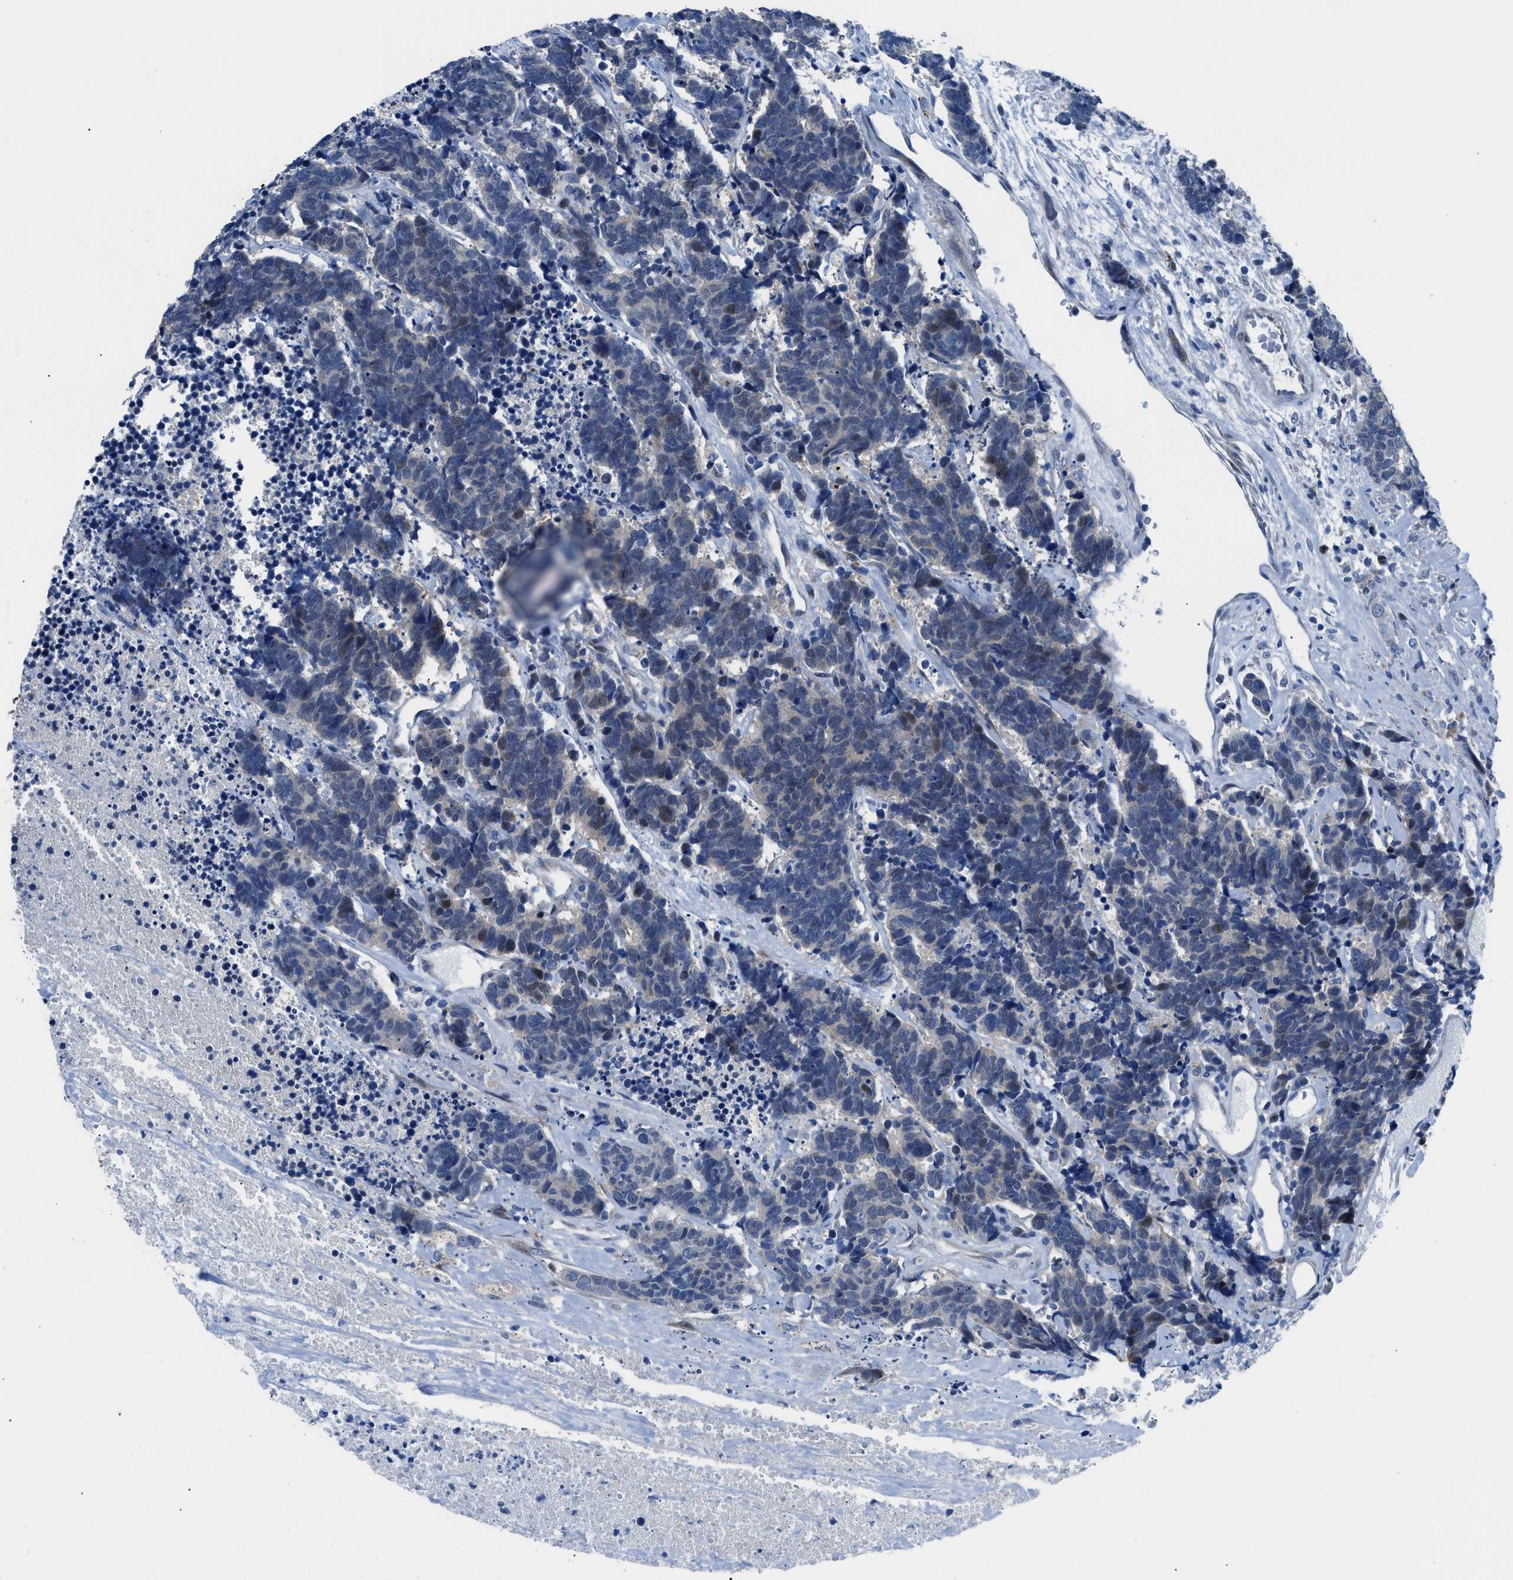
{"staining": {"intensity": "weak", "quantity": "<25%", "location": "cytoplasmic/membranous,nuclear"}, "tissue": "carcinoid", "cell_type": "Tumor cells", "image_type": "cancer", "snomed": [{"axis": "morphology", "description": "Carcinoma, NOS"}, {"axis": "morphology", "description": "Carcinoid, malignant, NOS"}, {"axis": "topography", "description": "Urinary bladder"}], "caption": "This is an immunohistochemistry micrograph of human carcinoma. There is no expression in tumor cells.", "gene": "UAP1", "patient": {"sex": "male", "age": 57}}